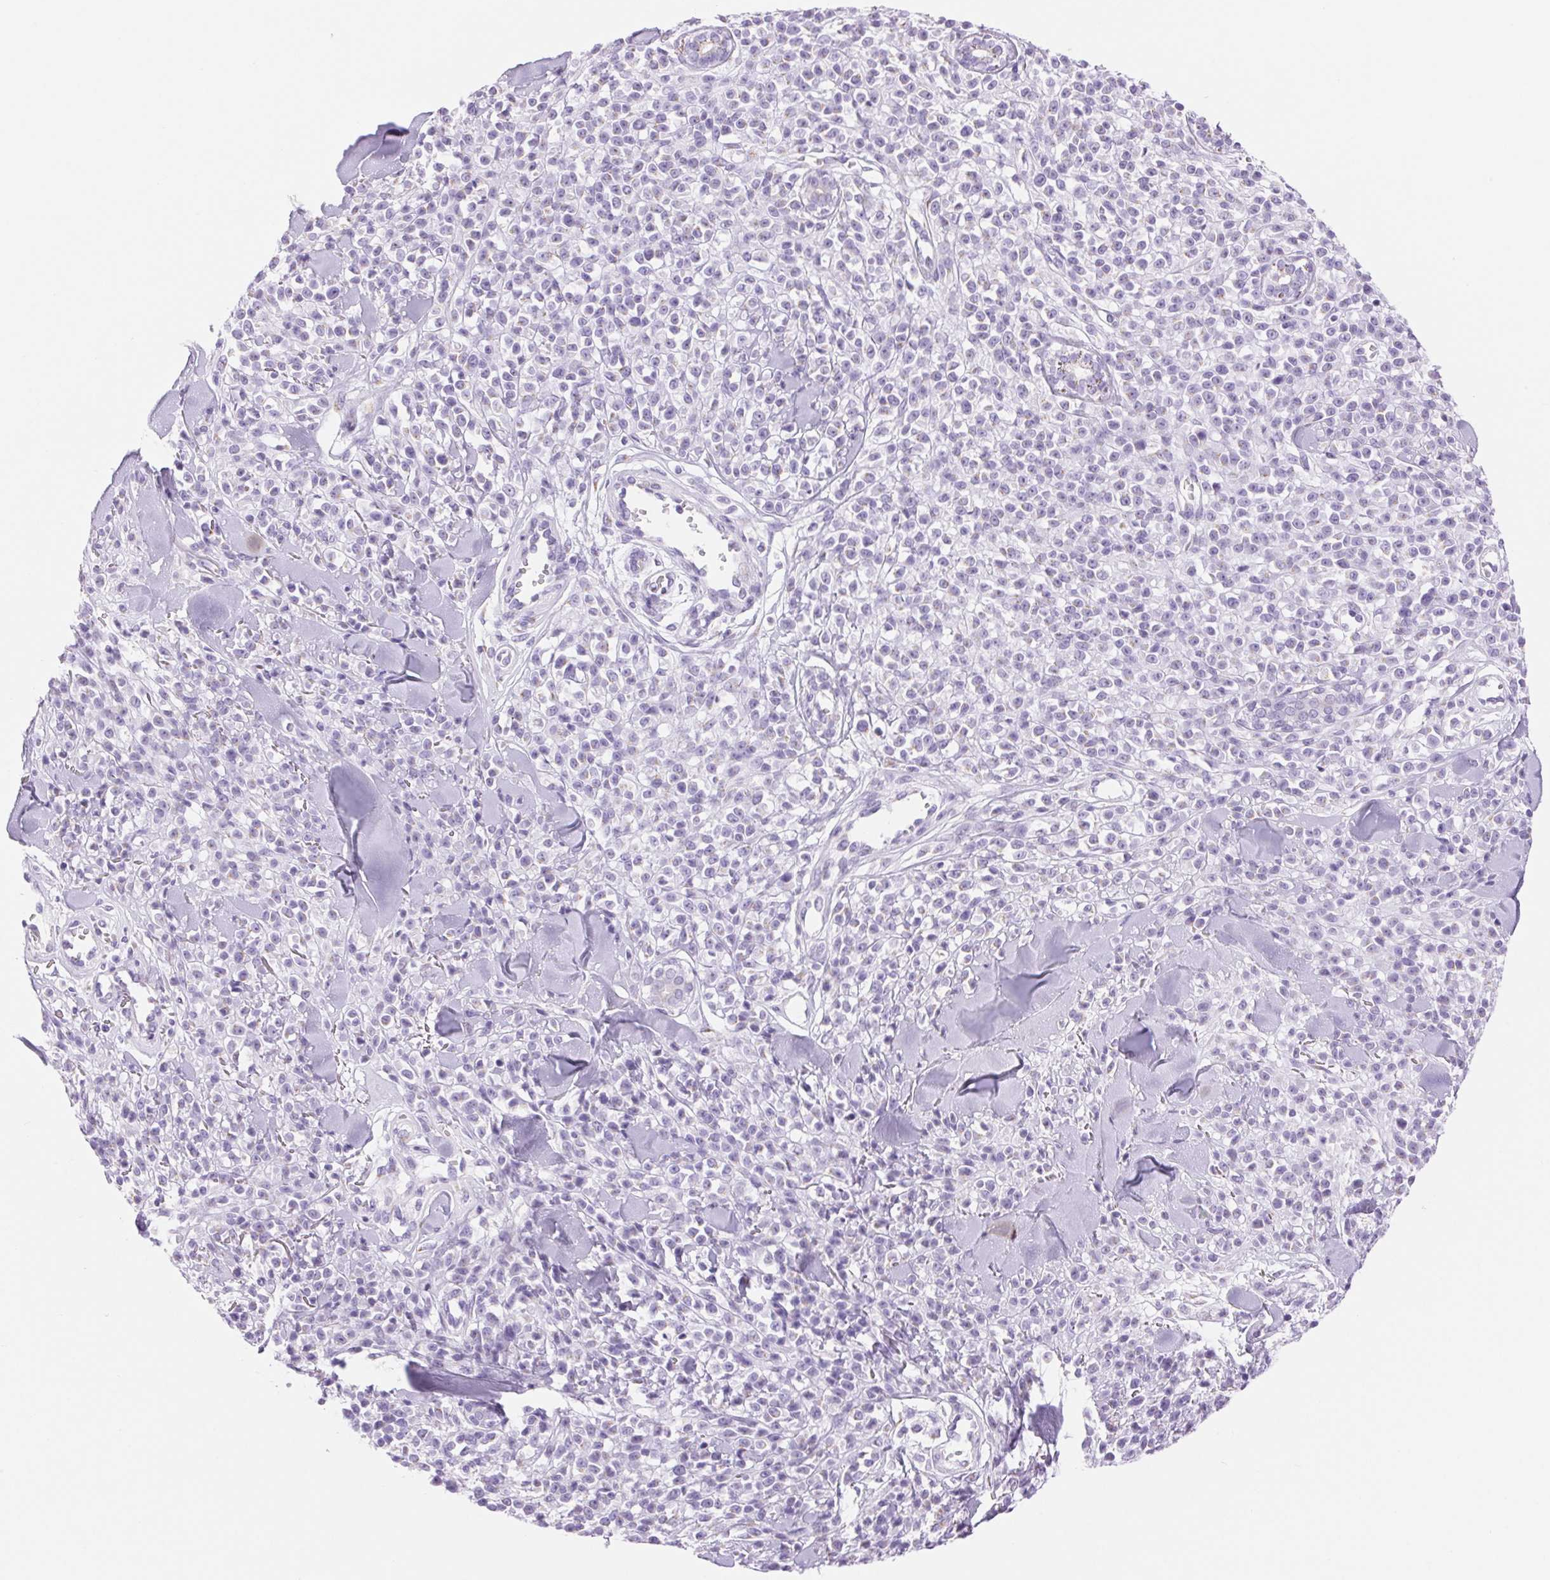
{"staining": {"intensity": "negative", "quantity": "none", "location": "none"}, "tissue": "melanoma", "cell_type": "Tumor cells", "image_type": "cancer", "snomed": [{"axis": "morphology", "description": "Malignant melanoma, NOS"}, {"axis": "topography", "description": "Skin"}, {"axis": "topography", "description": "Skin of trunk"}], "caption": "There is no significant staining in tumor cells of malignant melanoma.", "gene": "SERPINB3", "patient": {"sex": "male", "age": 74}}